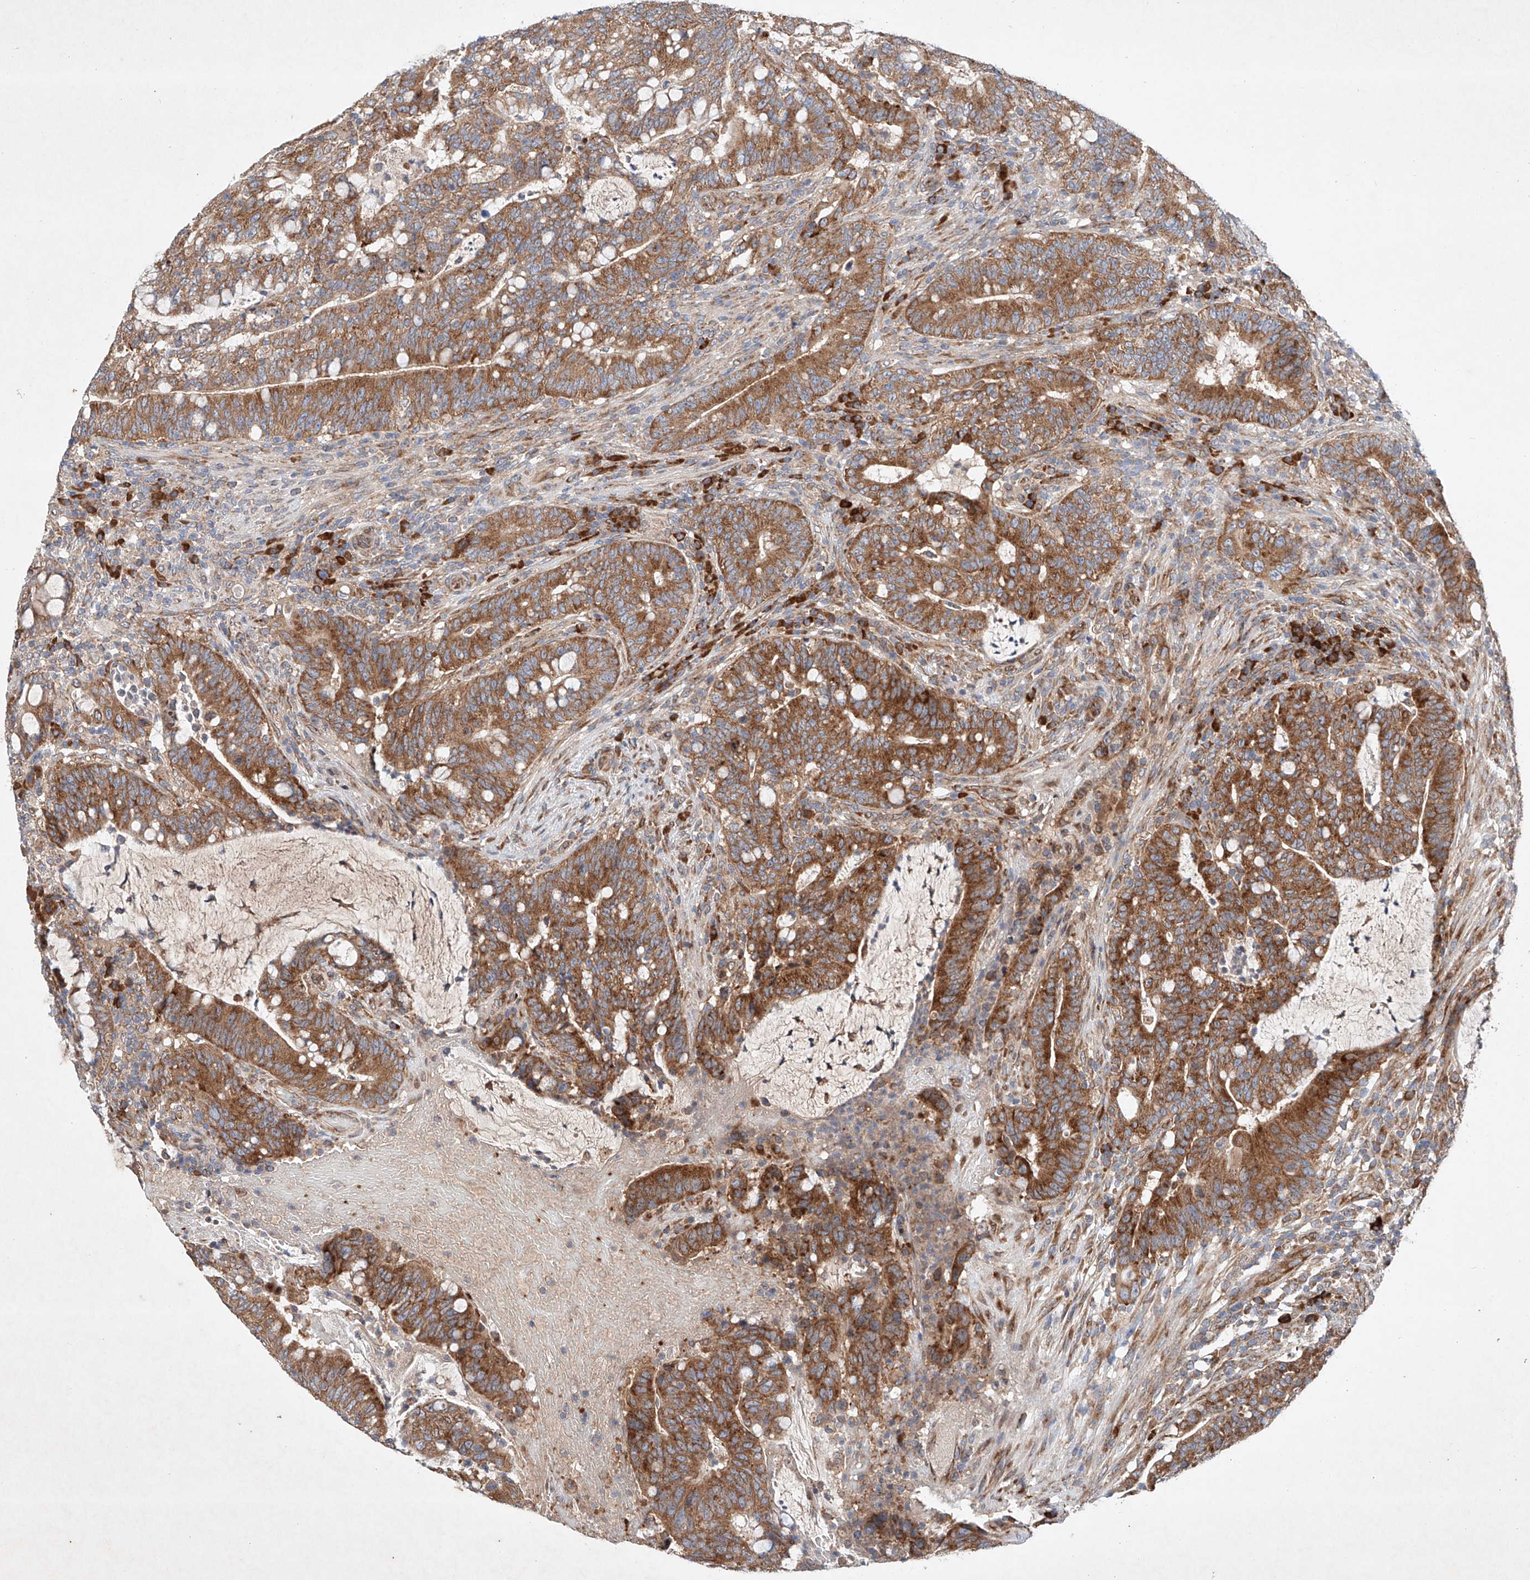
{"staining": {"intensity": "strong", "quantity": ">75%", "location": "cytoplasmic/membranous"}, "tissue": "colorectal cancer", "cell_type": "Tumor cells", "image_type": "cancer", "snomed": [{"axis": "morphology", "description": "Adenocarcinoma, NOS"}, {"axis": "topography", "description": "Colon"}], "caption": "Tumor cells display strong cytoplasmic/membranous staining in approximately >75% of cells in colorectal cancer.", "gene": "FASTK", "patient": {"sex": "female", "age": 66}}